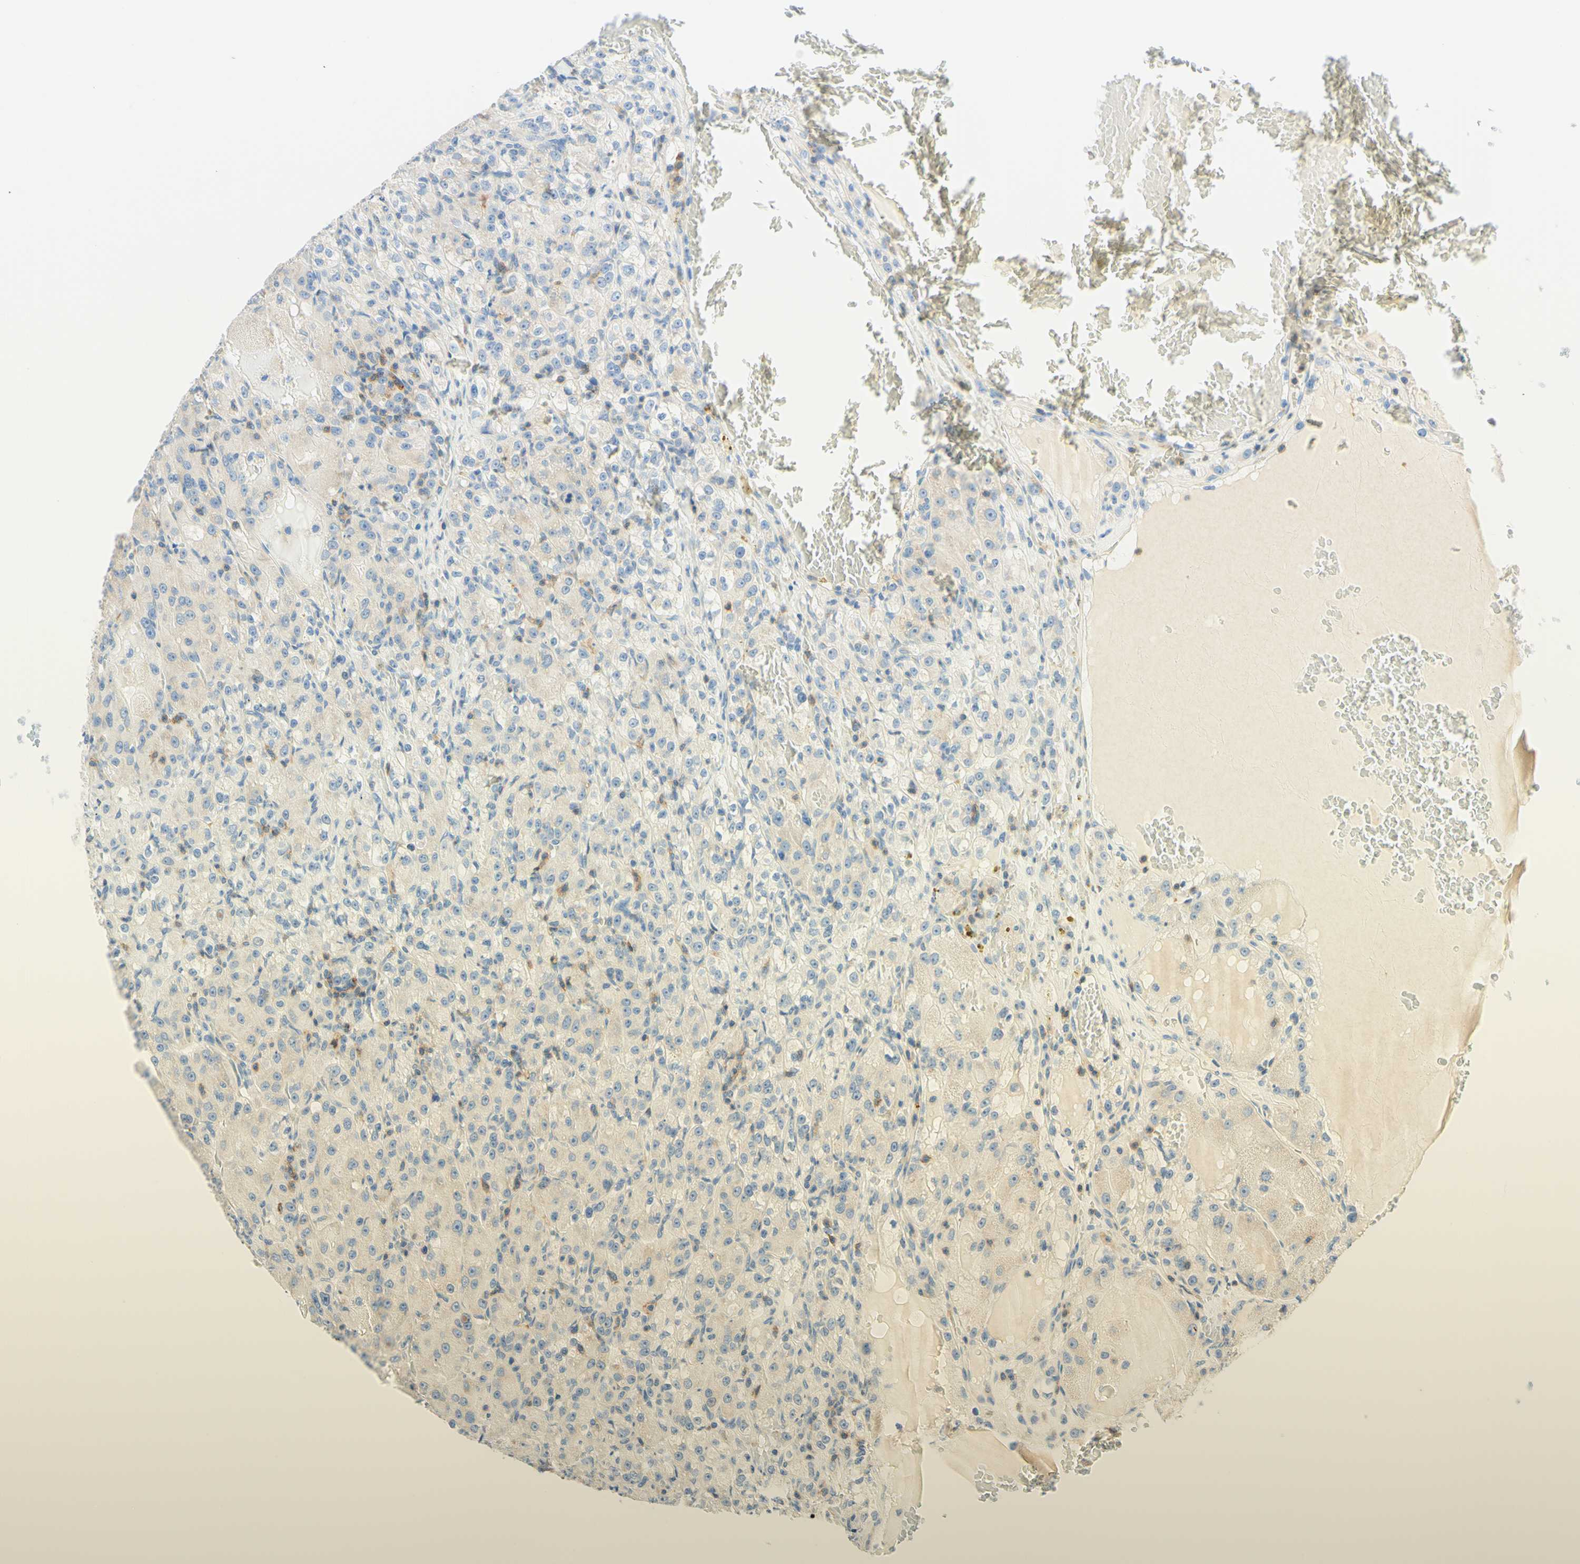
{"staining": {"intensity": "weak", "quantity": "<25%", "location": "cytoplasmic/membranous"}, "tissue": "renal cancer", "cell_type": "Tumor cells", "image_type": "cancer", "snomed": [{"axis": "morphology", "description": "Adenocarcinoma, NOS"}, {"axis": "topography", "description": "Kidney"}], "caption": "Tumor cells show no significant protein staining in renal cancer (adenocarcinoma). Nuclei are stained in blue.", "gene": "LAT", "patient": {"sex": "male", "age": 61}}